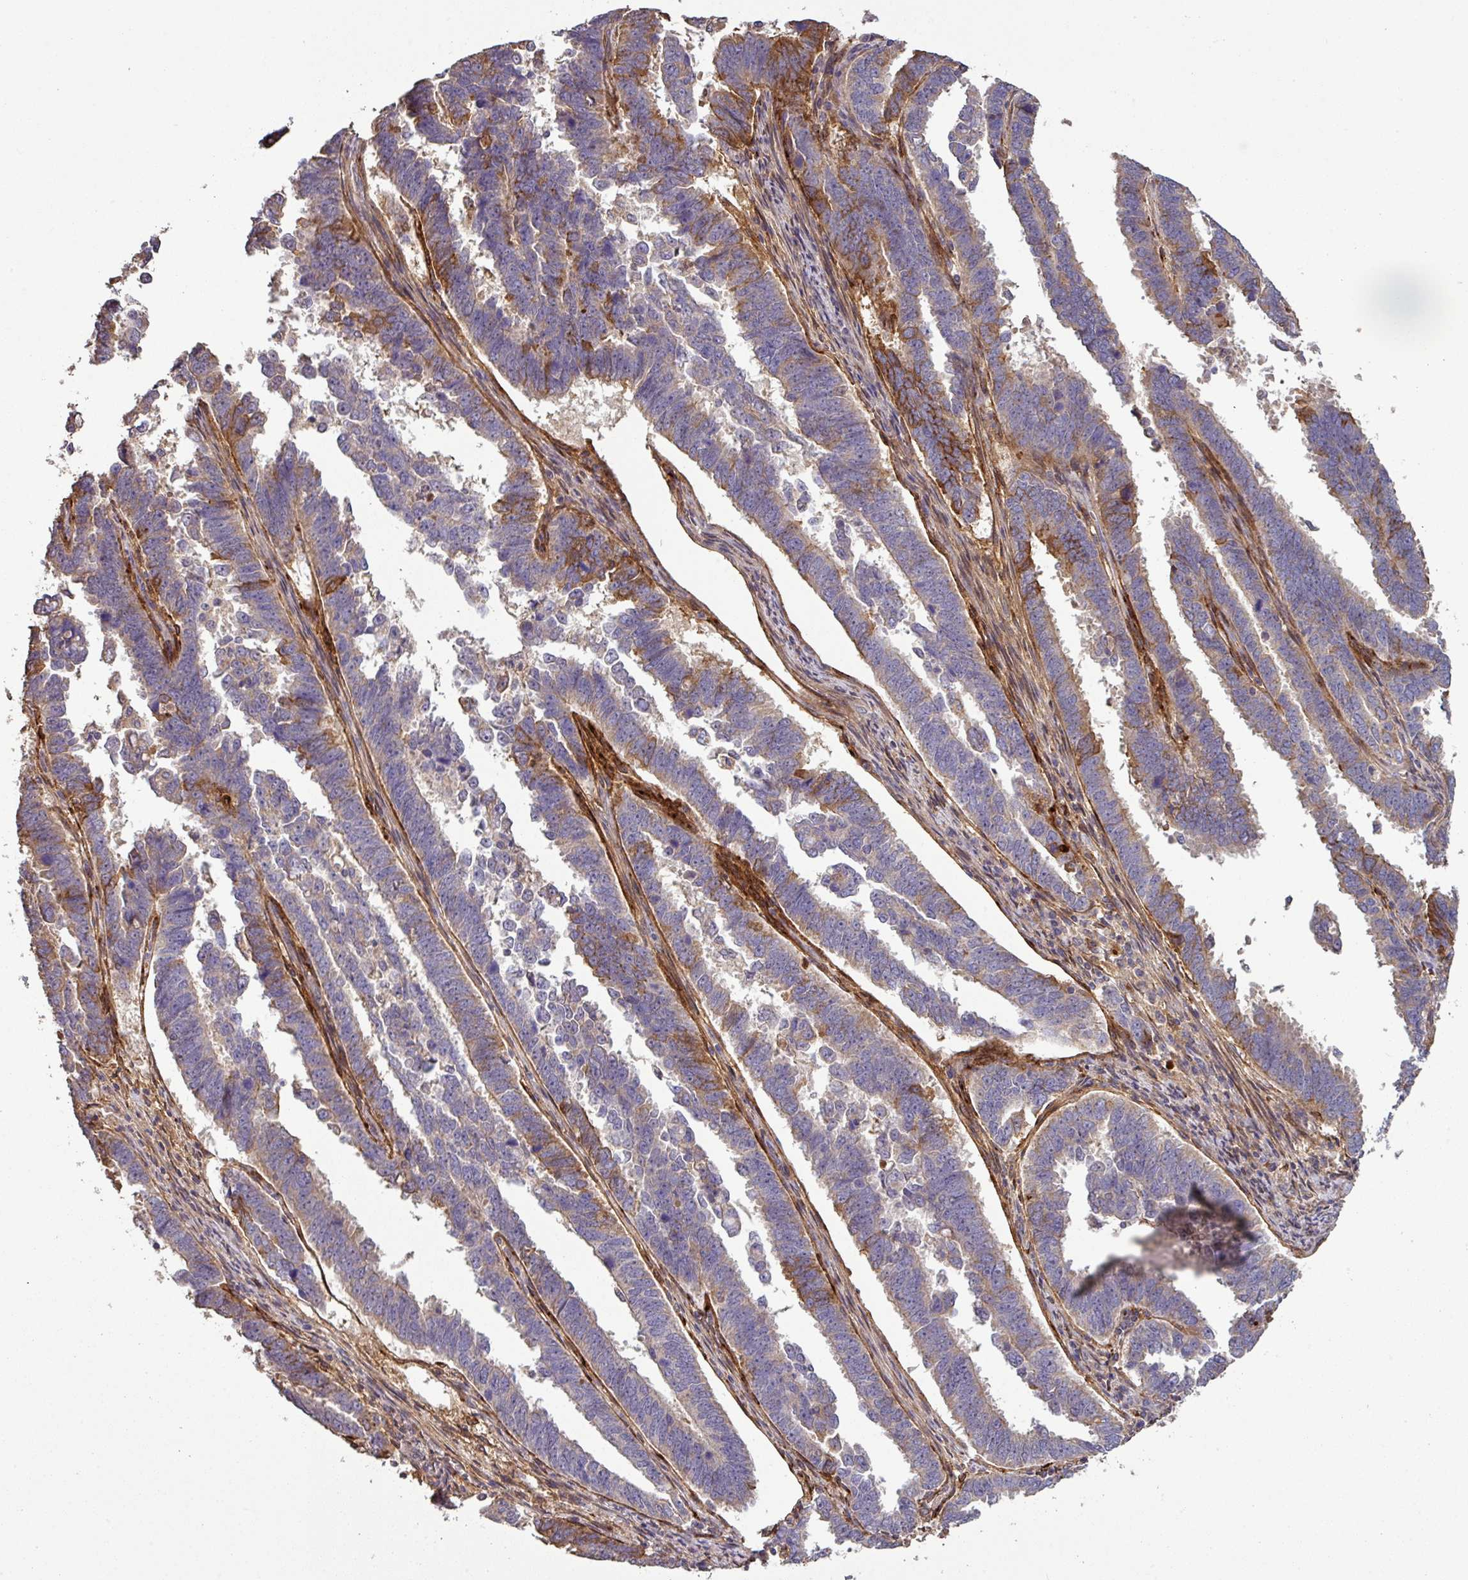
{"staining": {"intensity": "moderate", "quantity": "<25%", "location": "cytoplasmic/membranous"}, "tissue": "endometrial cancer", "cell_type": "Tumor cells", "image_type": "cancer", "snomed": [{"axis": "morphology", "description": "Adenocarcinoma, NOS"}, {"axis": "topography", "description": "Endometrium"}], "caption": "Protein staining shows moderate cytoplasmic/membranous staining in approximately <25% of tumor cells in endometrial adenocarcinoma.", "gene": "ISLR", "patient": {"sex": "female", "age": 75}}